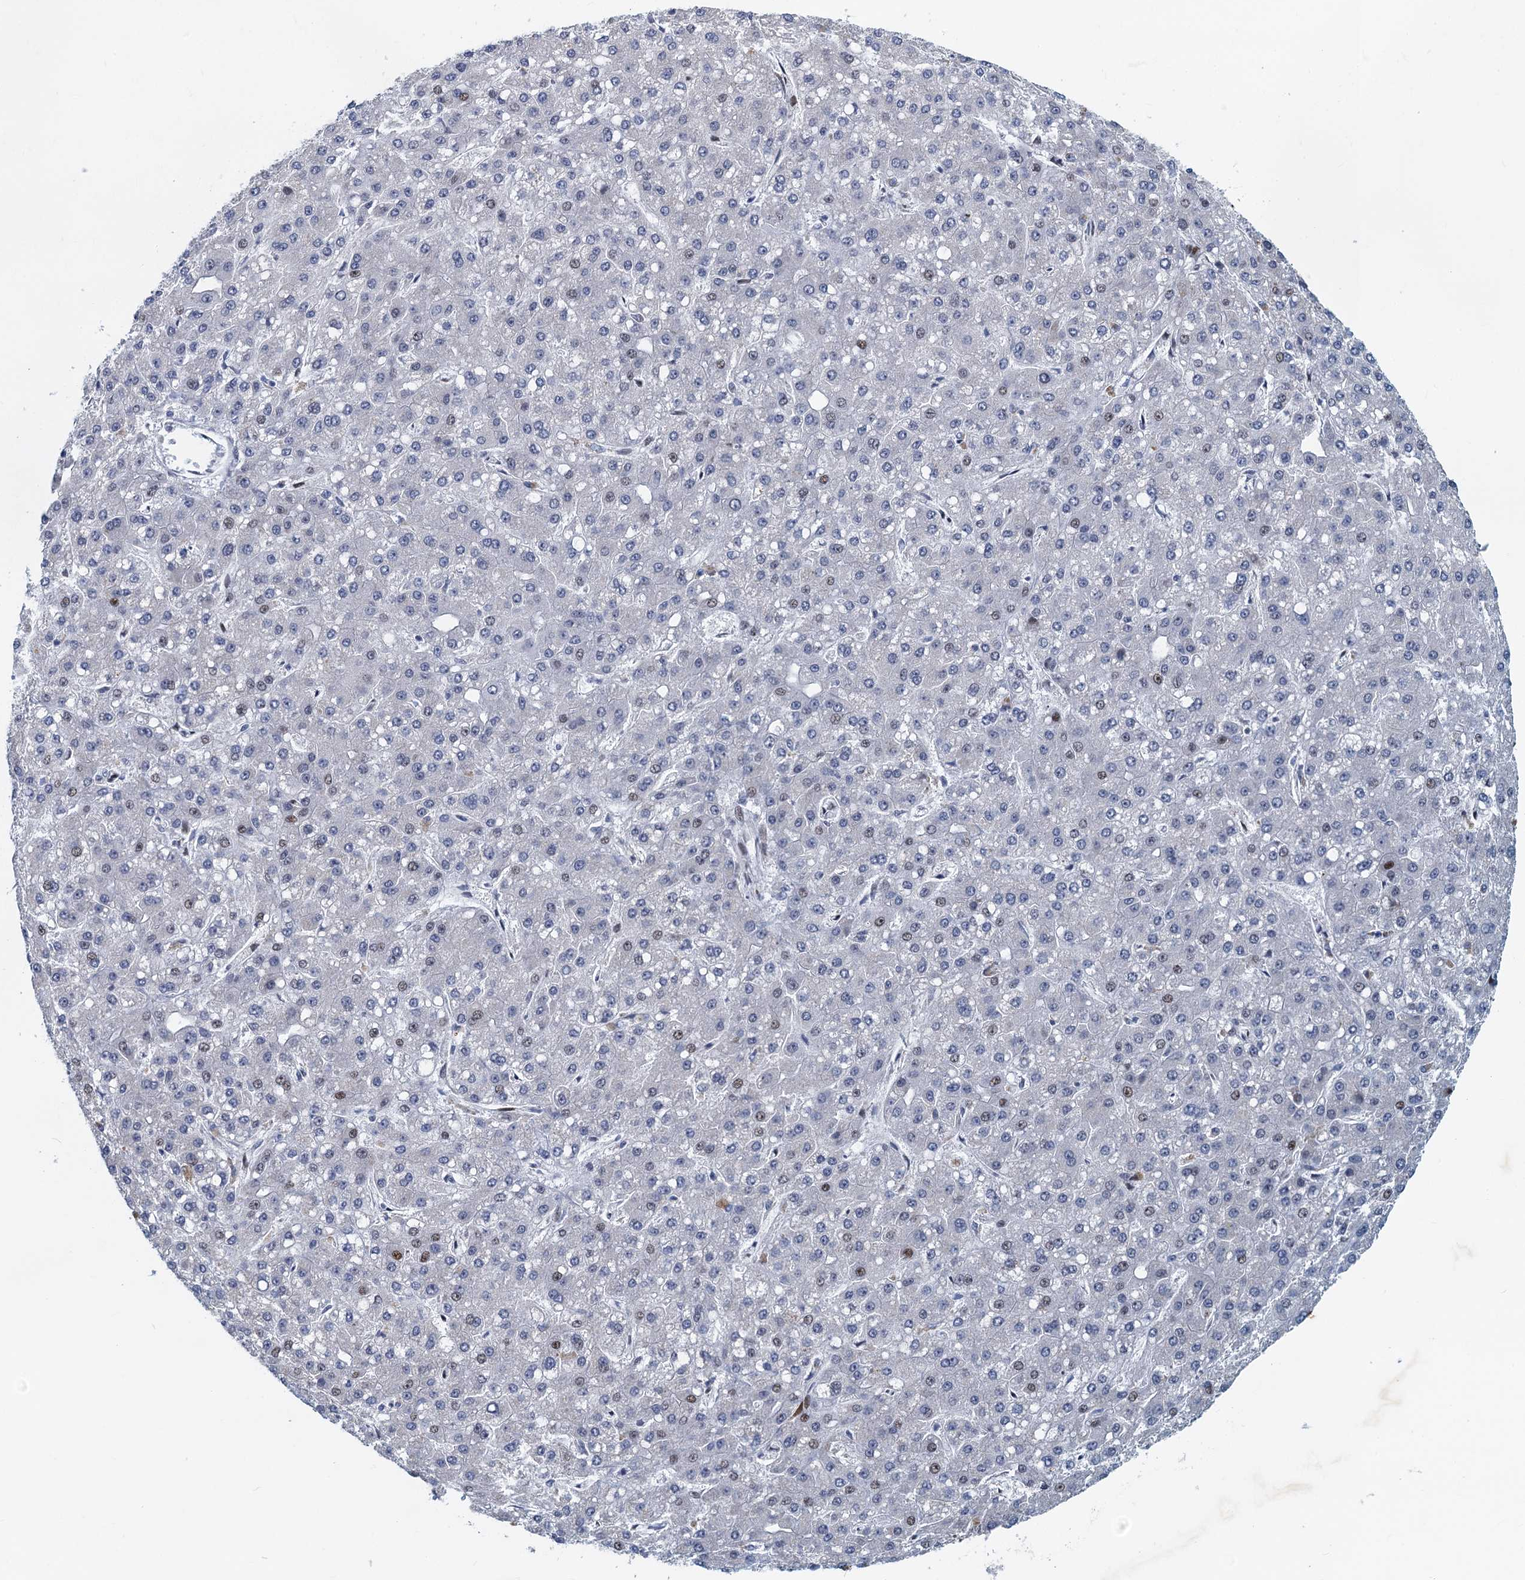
{"staining": {"intensity": "weak", "quantity": "<25%", "location": "nuclear"}, "tissue": "liver cancer", "cell_type": "Tumor cells", "image_type": "cancer", "snomed": [{"axis": "morphology", "description": "Carcinoma, Hepatocellular, NOS"}, {"axis": "topography", "description": "Liver"}], "caption": "High power microscopy image of an immunohistochemistry (IHC) image of liver hepatocellular carcinoma, revealing no significant staining in tumor cells.", "gene": "ANKRD13D", "patient": {"sex": "male", "age": 67}}